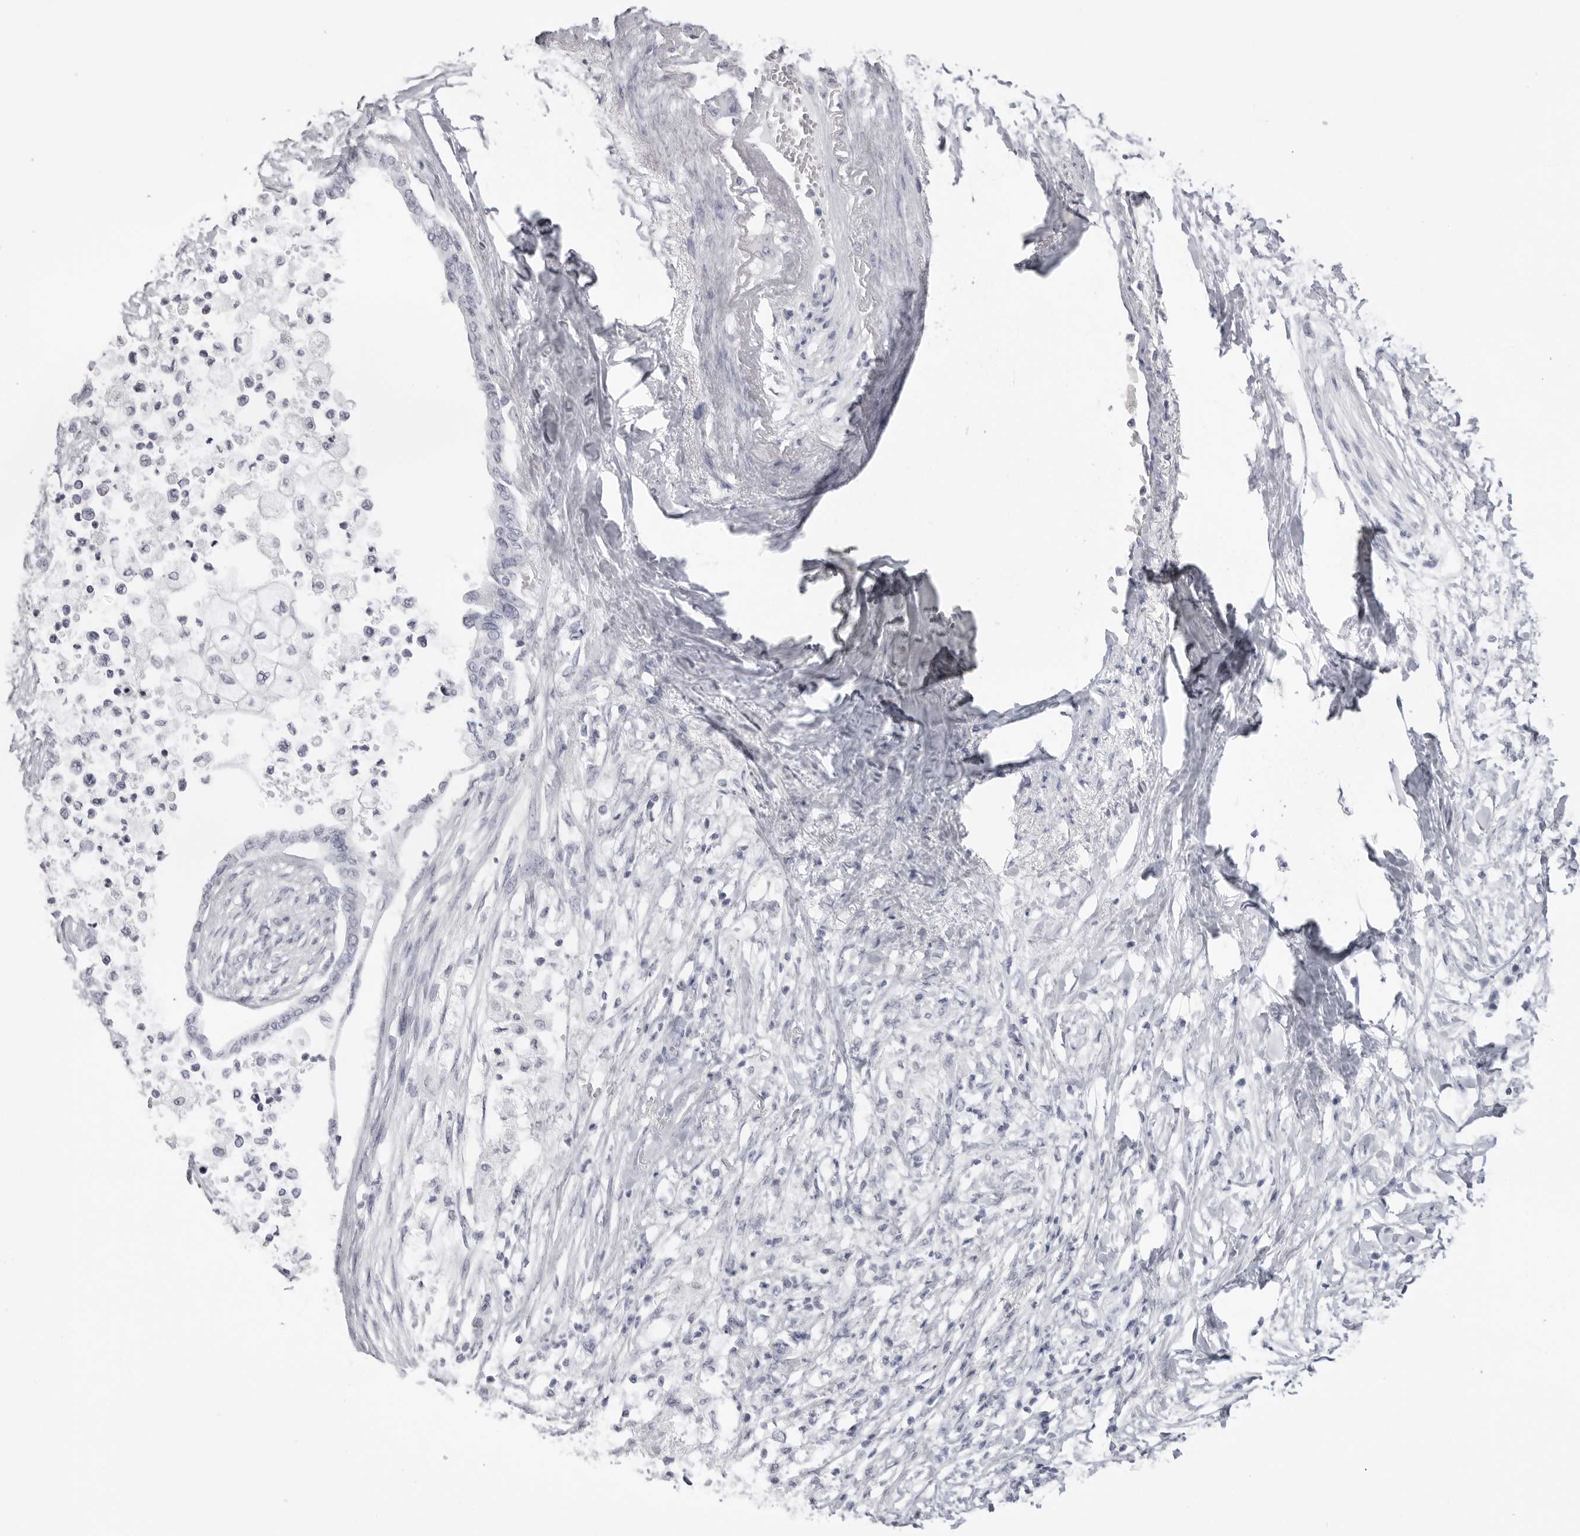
{"staining": {"intensity": "negative", "quantity": "none", "location": "none"}, "tissue": "pancreatic cancer", "cell_type": "Tumor cells", "image_type": "cancer", "snomed": [{"axis": "morphology", "description": "Normal tissue, NOS"}, {"axis": "morphology", "description": "Adenocarcinoma, NOS"}, {"axis": "topography", "description": "Pancreas"}, {"axis": "topography", "description": "Duodenum"}], "caption": "IHC of pancreatic cancer (adenocarcinoma) demonstrates no expression in tumor cells. (DAB immunohistochemistry, high magnification).", "gene": "TMOD4", "patient": {"sex": "female", "age": 60}}